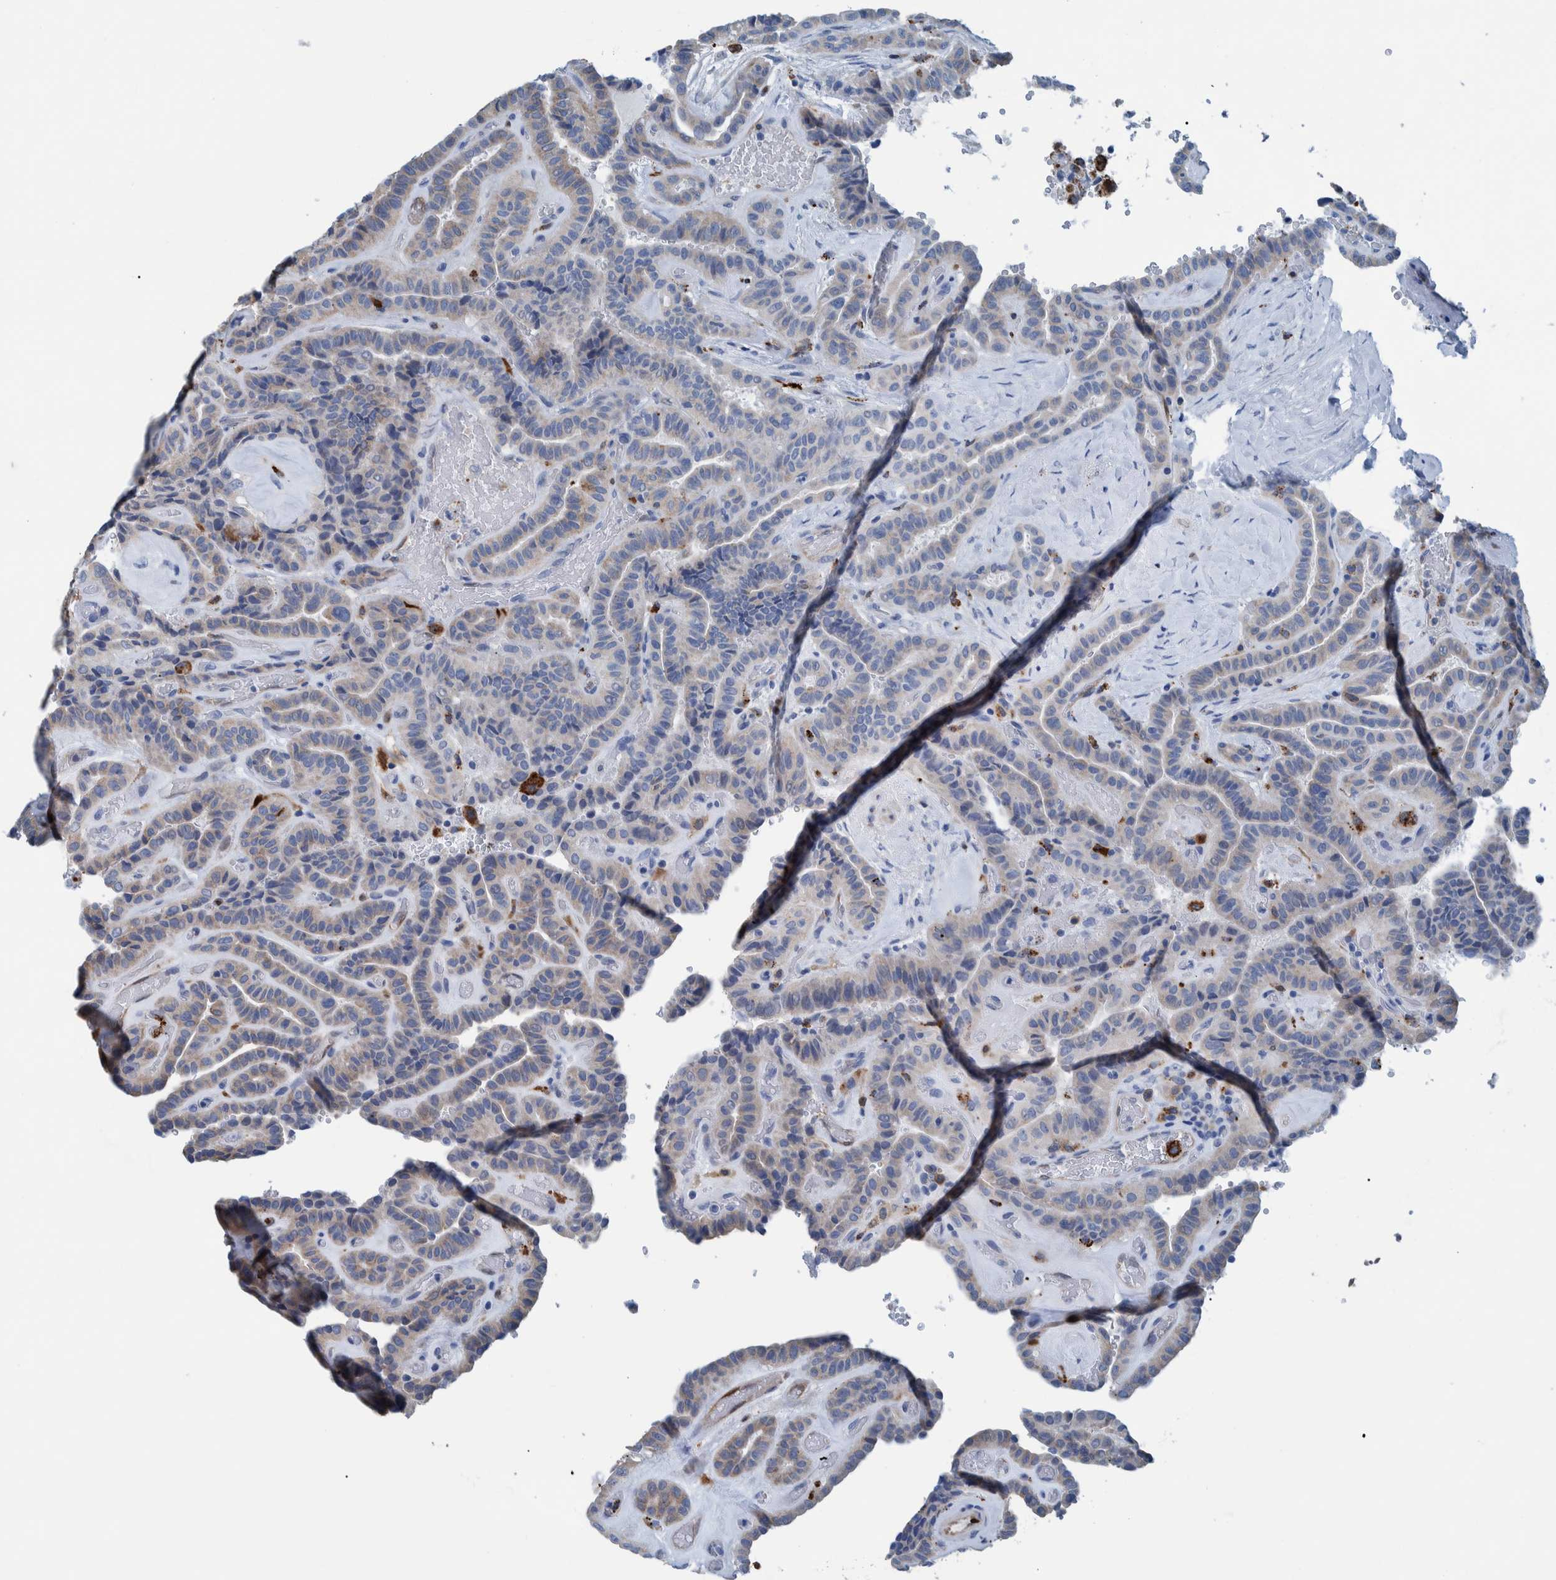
{"staining": {"intensity": "negative", "quantity": "none", "location": "none"}, "tissue": "thyroid cancer", "cell_type": "Tumor cells", "image_type": "cancer", "snomed": [{"axis": "morphology", "description": "Papillary adenocarcinoma, NOS"}, {"axis": "topography", "description": "Thyroid gland"}], "caption": "Photomicrograph shows no significant protein staining in tumor cells of thyroid cancer.", "gene": "IDO1", "patient": {"sex": "male", "age": 77}}